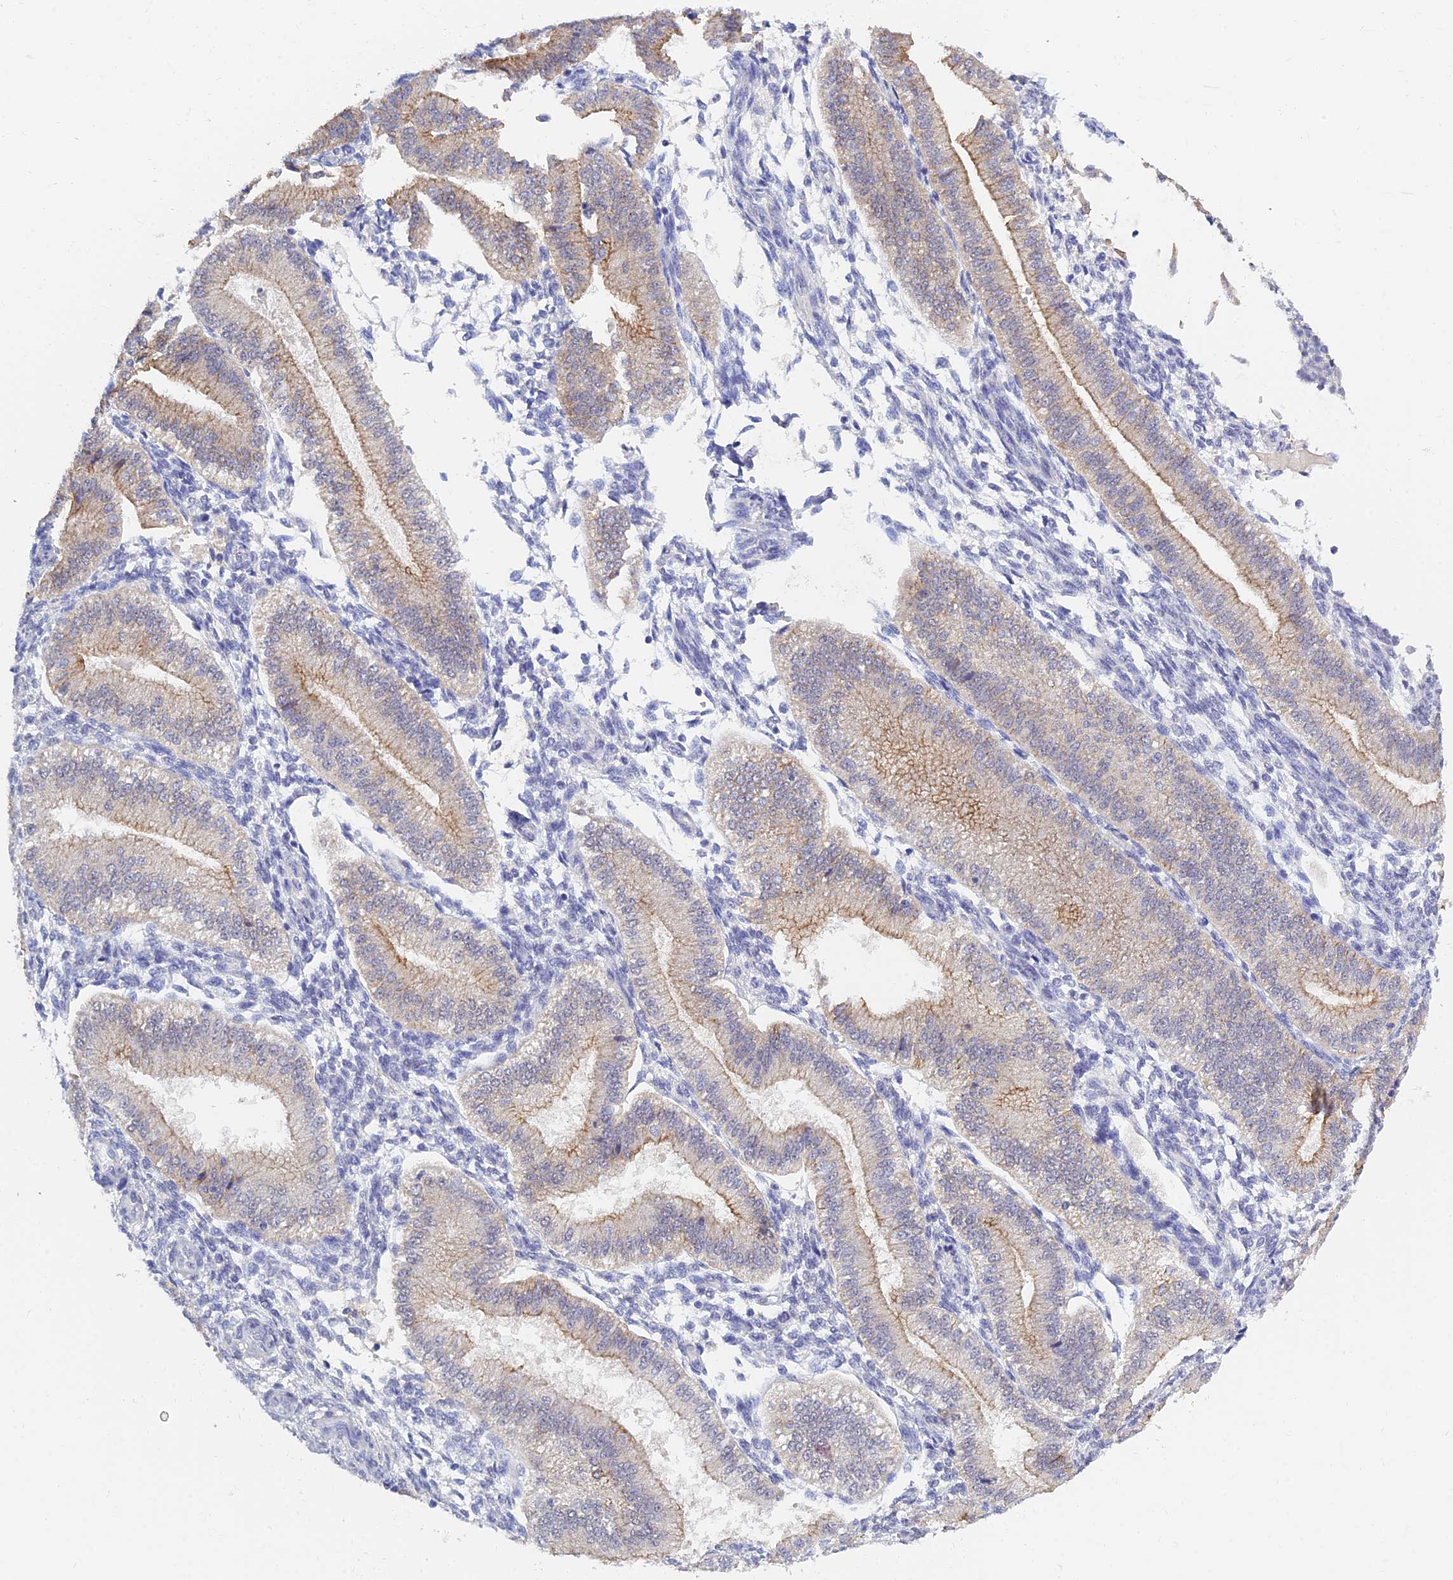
{"staining": {"intensity": "negative", "quantity": "none", "location": "none"}, "tissue": "endometrium", "cell_type": "Cells in endometrial stroma", "image_type": "normal", "snomed": [{"axis": "morphology", "description": "Normal tissue, NOS"}, {"axis": "topography", "description": "Endometrium"}], "caption": "There is no significant expression in cells in endometrial stroma of endometrium. (DAB immunohistochemistry (IHC), high magnification).", "gene": "HOXB1", "patient": {"sex": "female", "age": 39}}